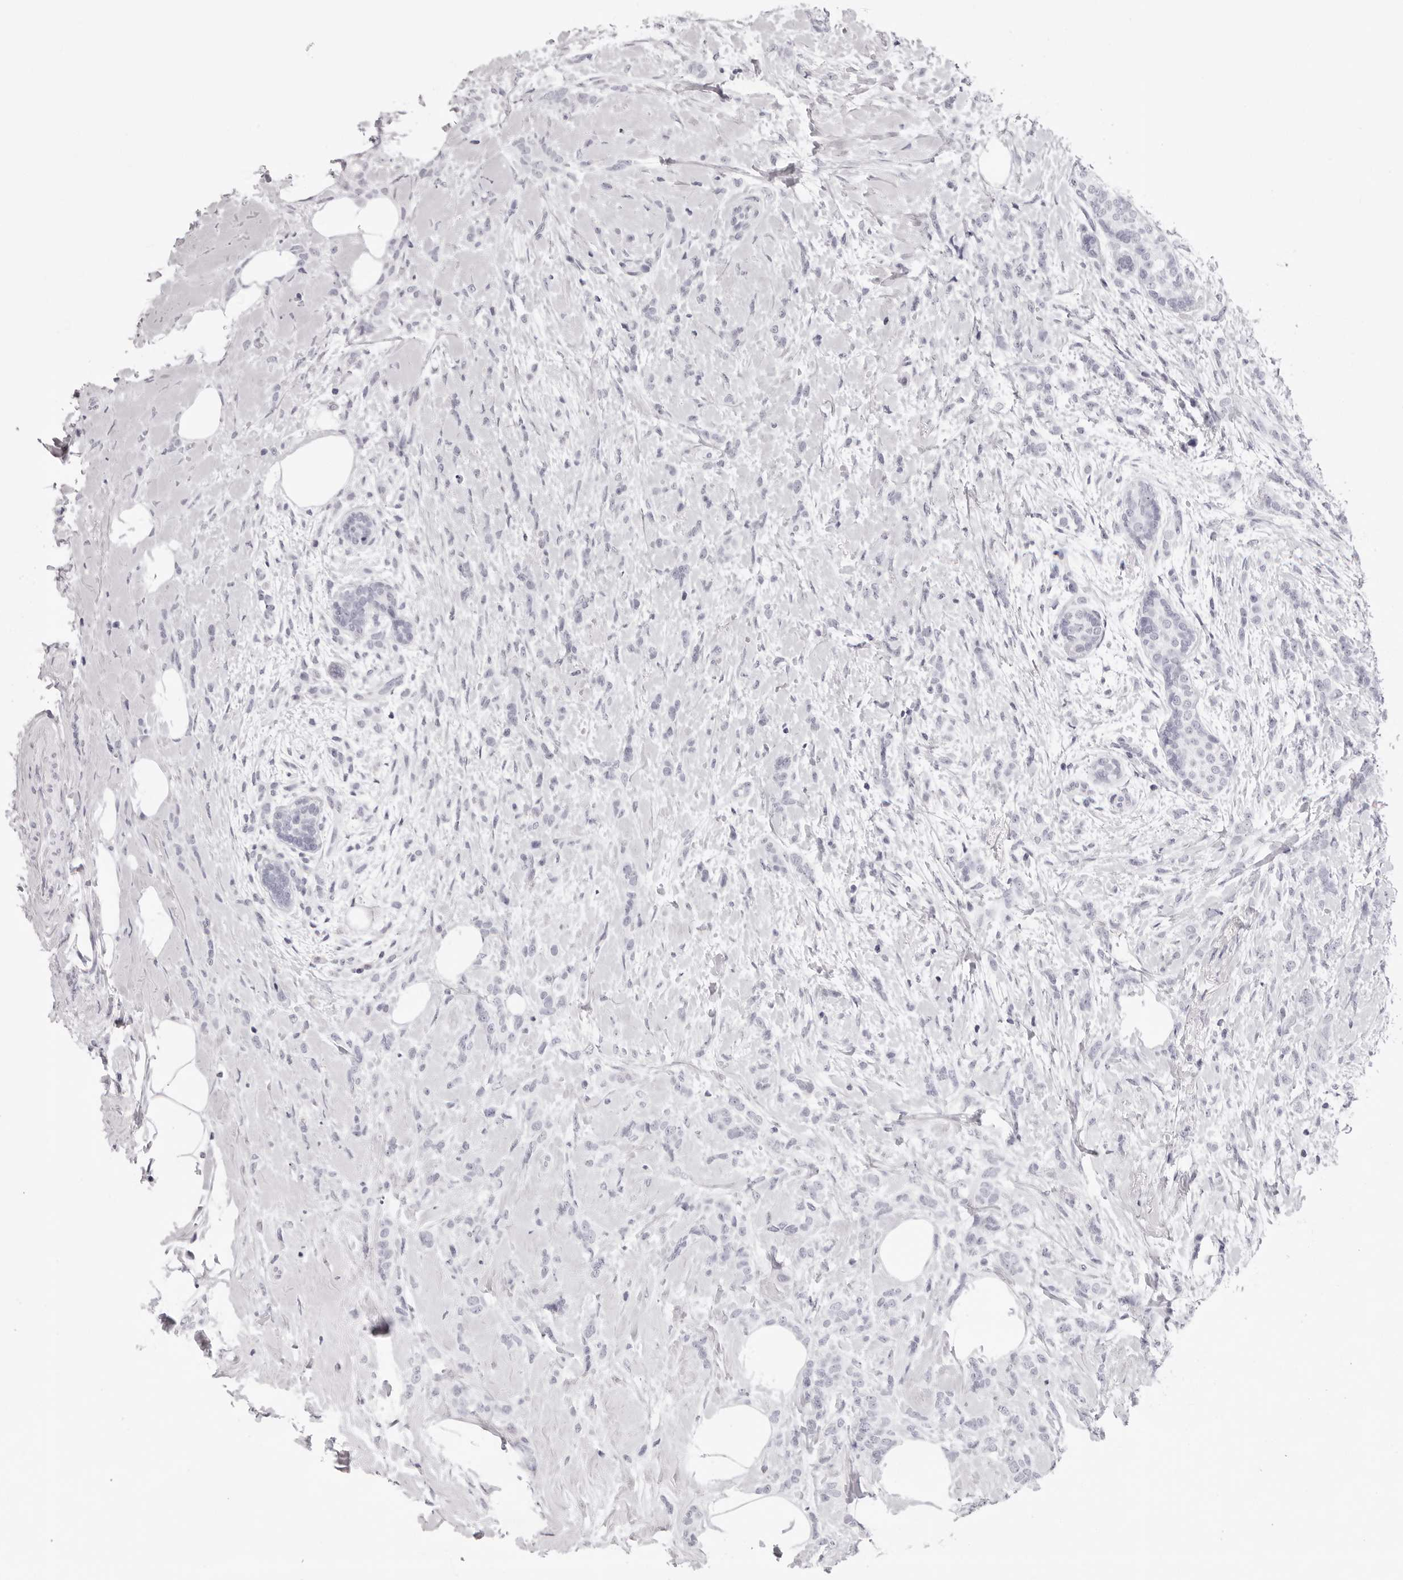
{"staining": {"intensity": "negative", "quantity": "none", "location": "none"}, "tissue": "breast cancer", "cell_type": "Tumor cells", "image_type": "cancer", "snomed": [{"axis": "morphology", "description": "Lobular carcinoma, in situ"}, {"axis": "morphology", "description": "Lobular carcinoma"}, {"axis": "topography", "description": "Breast"}], "caption": "This is an immunohistochemistry (IHC) image of human breast lobular carcinoma. There is no expression in tumor cells.", "gene": "SMIM2", "patient": {"sex": "female", "age": 41}}